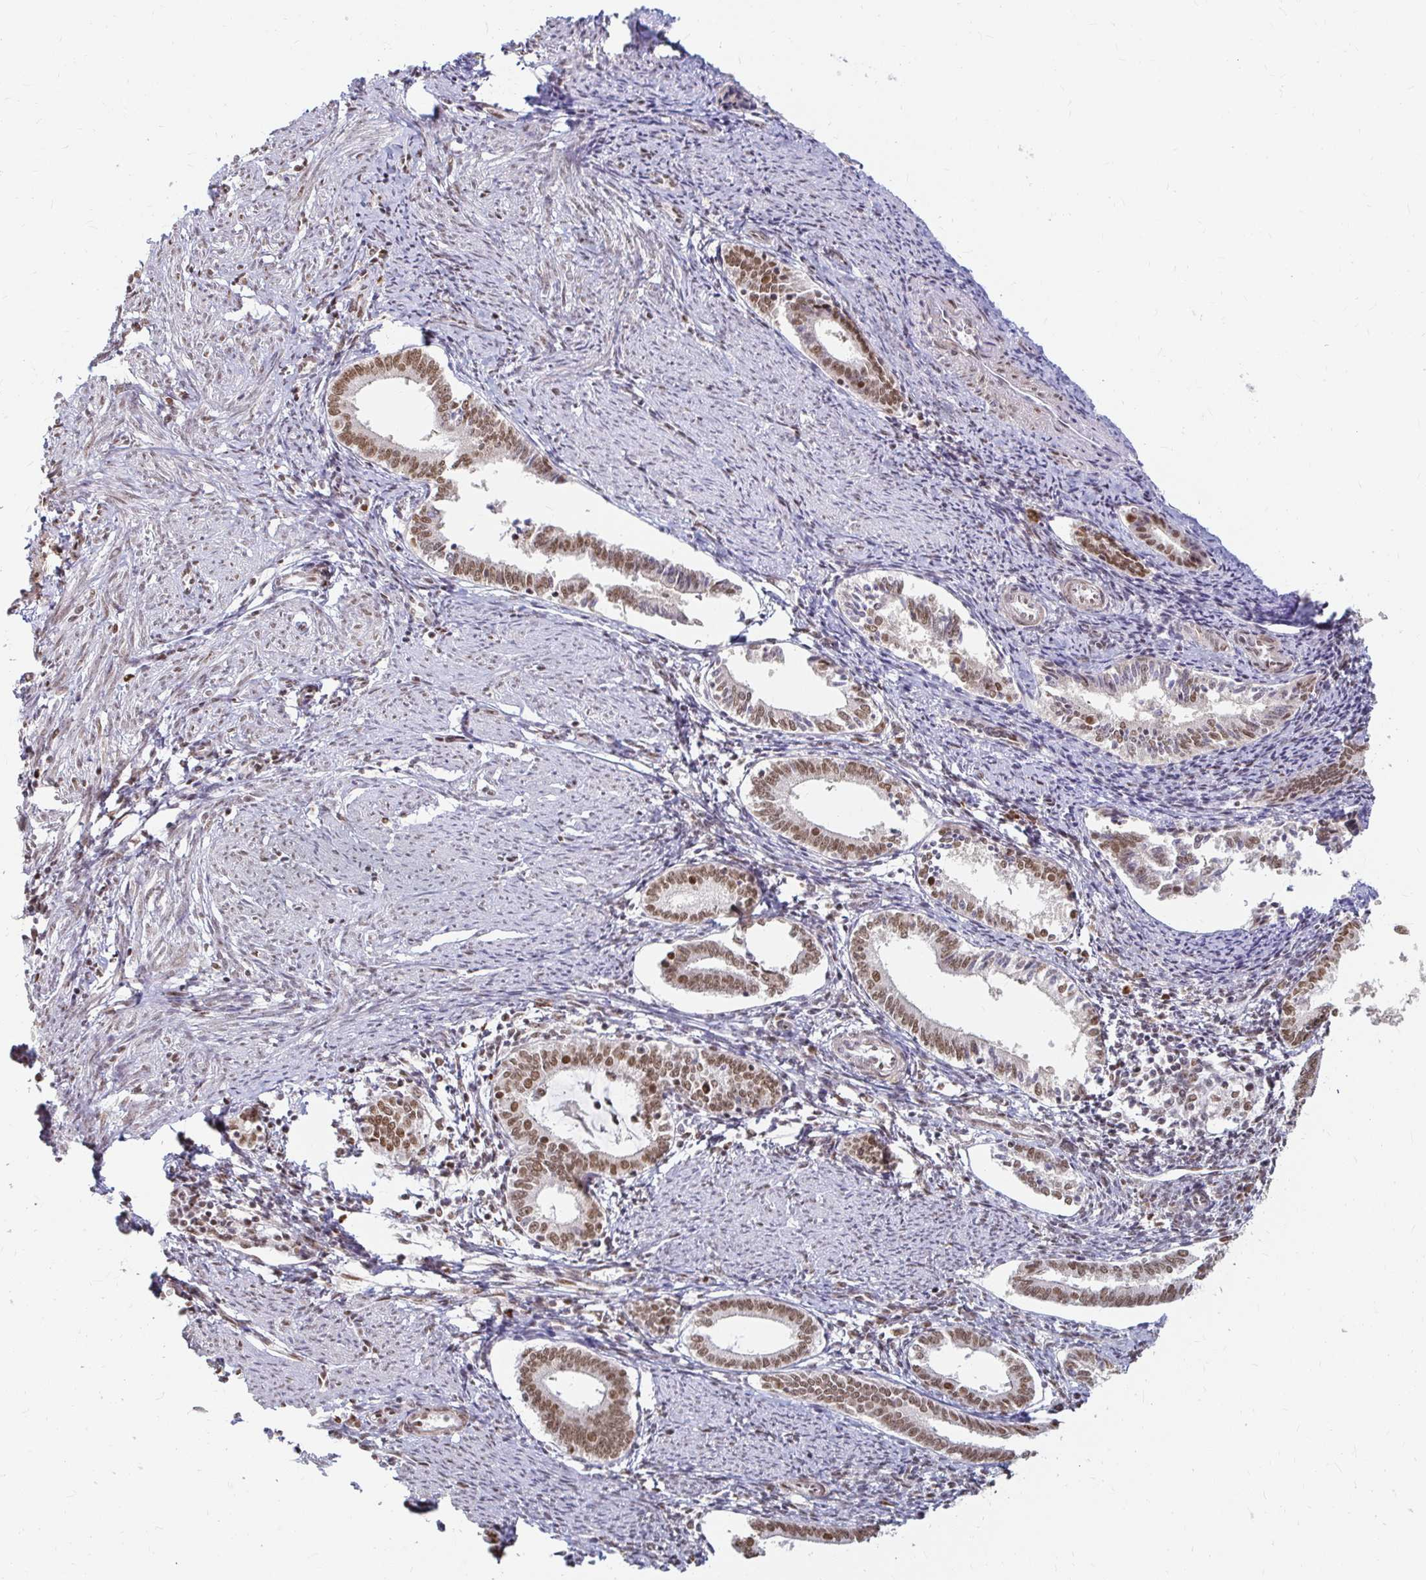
{"staining": {"intensity": "moderate", "quantity": "25%-75%", "location": "nuclear"}, "tissue": "endometrium", "cell_type": "Cells in endometrial stroma", "image_type": "normal", "snomed": [{"axis": "morphology", "description": "Normal tissue, NOS"}, {"axis": "topography", "description": "Endometrium"}], "caption": "Endometrium stained with a brown dye displays moderate nuclear positive positivity in approximately 25%-75% of cells in endometrial stroma.", "gene": "HNRNPU", "patient": {"sex": "female", "age": 41}}